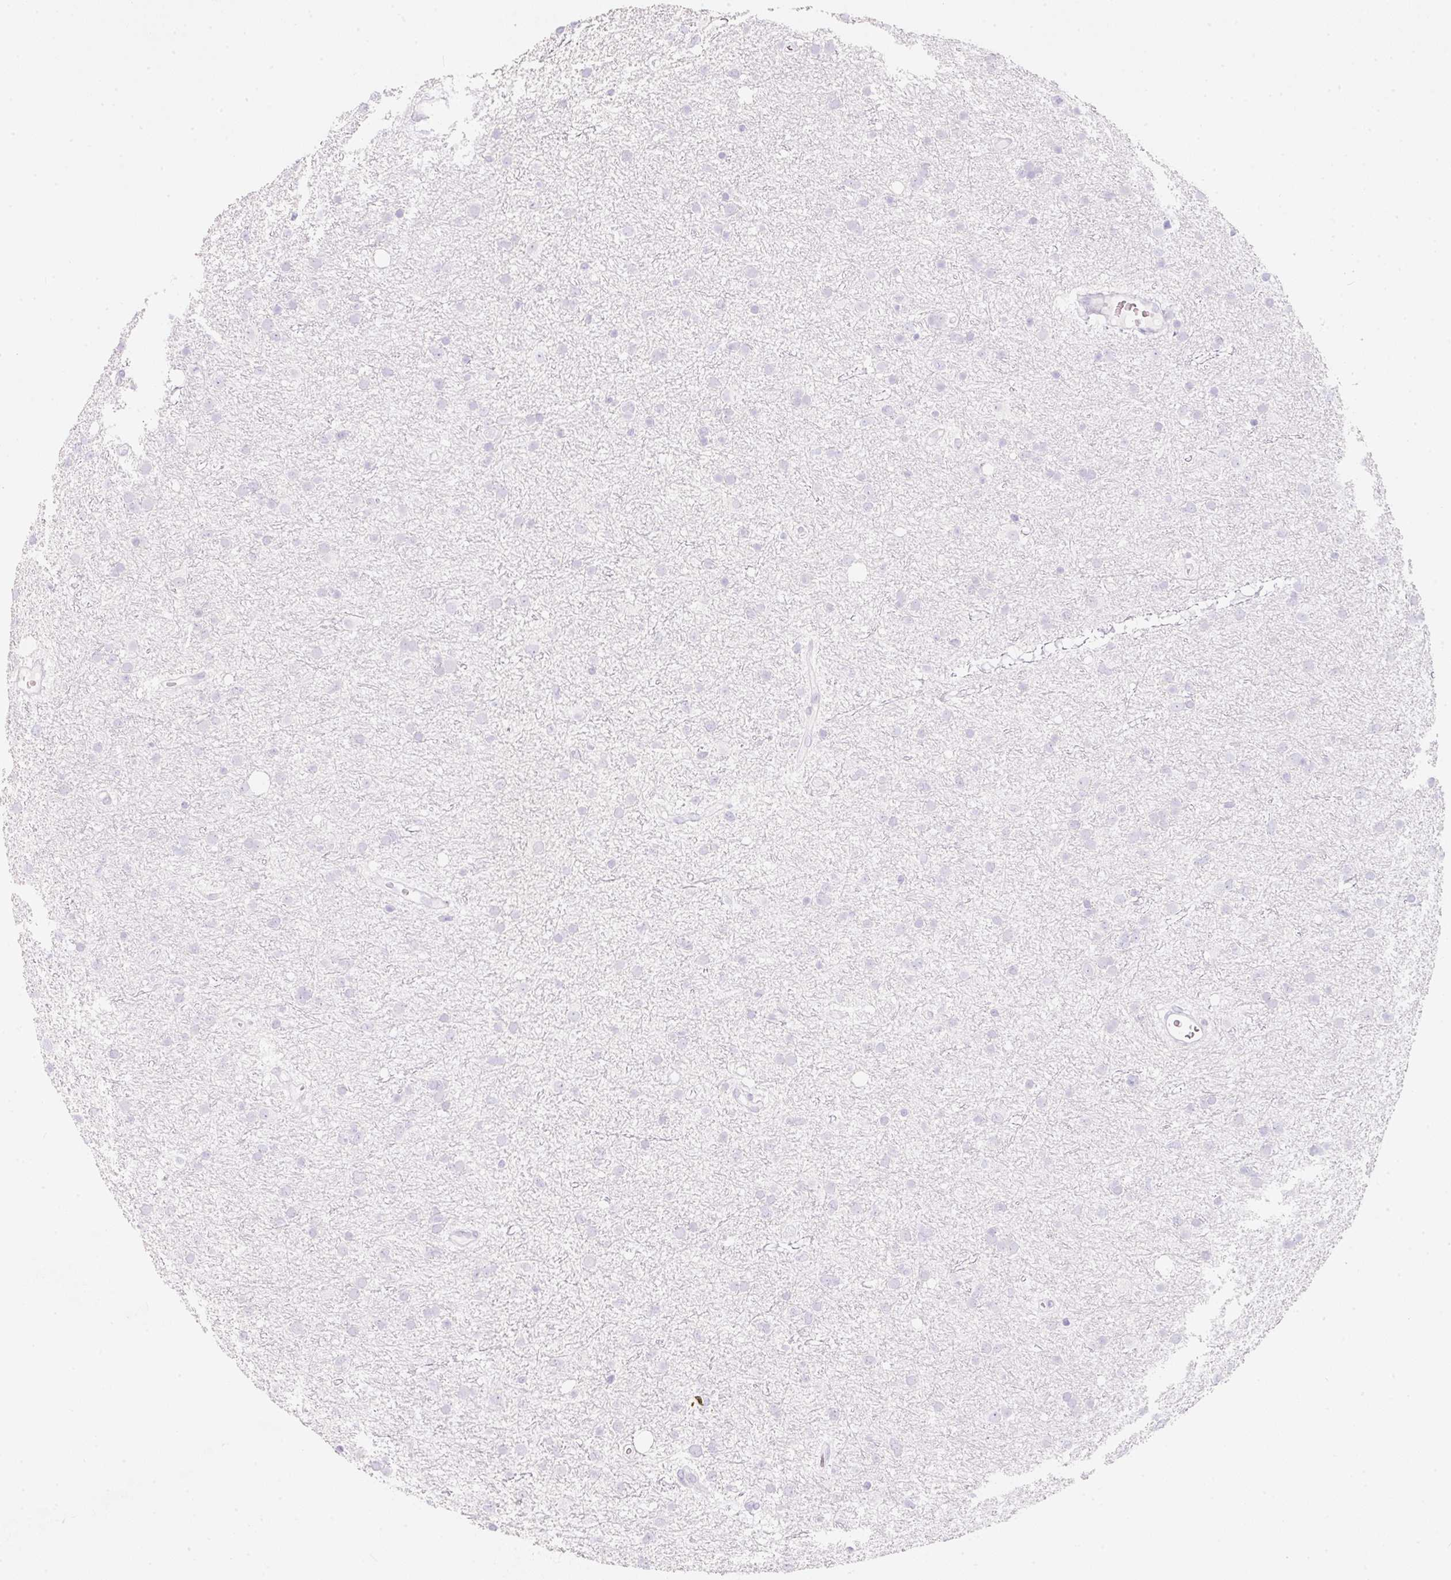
{"staining": {"intensity": "negative", "quantity": "none", "location": "none"}, "tissue": "glioma", "cell_type": "Tumor cells", "image_type": "cancer", "snomed": [{"axis": "morphology", "description": "Glioma, malignant, Low grade"}, {"axis": "topography", "description": "Cerebral cortex"}], "caption": "A micrograph of human glioma is negative for staining in tumor cells.", "gene": "SLC2A2", "patient": {"sex": "female", "age": 39}}